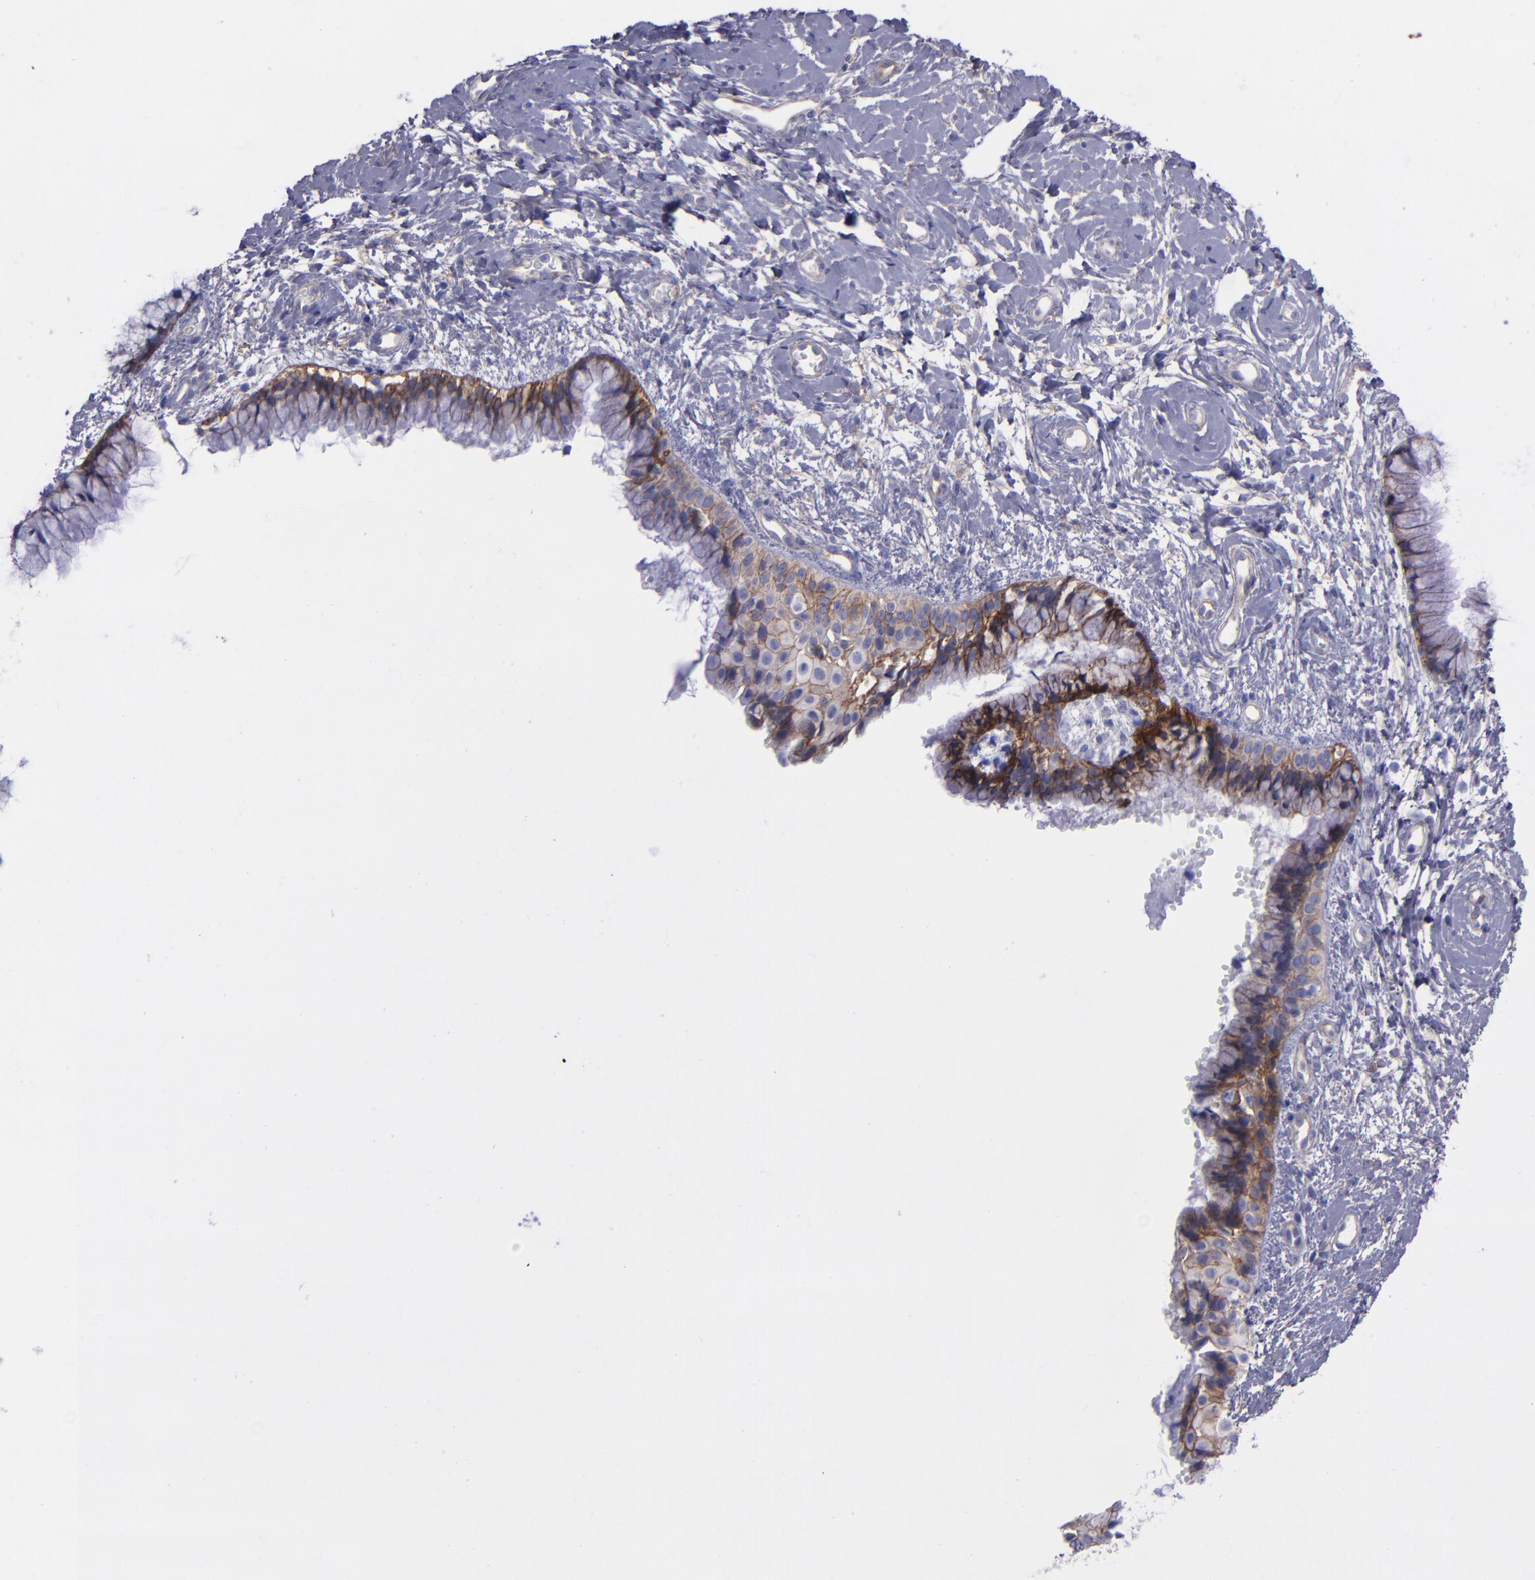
{"staining": {"intensity": "weak", "quantity": "<25%", "location": "cytoplasmic/membranous"}, "tissue": "cervix", "cell_type": "Glandular cells", "image_type": "normal", "snomed": [{"axis": "morphology", "description": "Normal tissue, NOS"}, {"axis": "topography", "description": "Cervix"}], "caption": "Immunohistochemistry (IHC) image of unremarkable cervix: cervix stained with DAB (3,3'-diaminobenzidine) displays no significant protein positivity in glandular cells.", "gene": "ITGAV", "patient": {"sex": "female", "age": 46}}